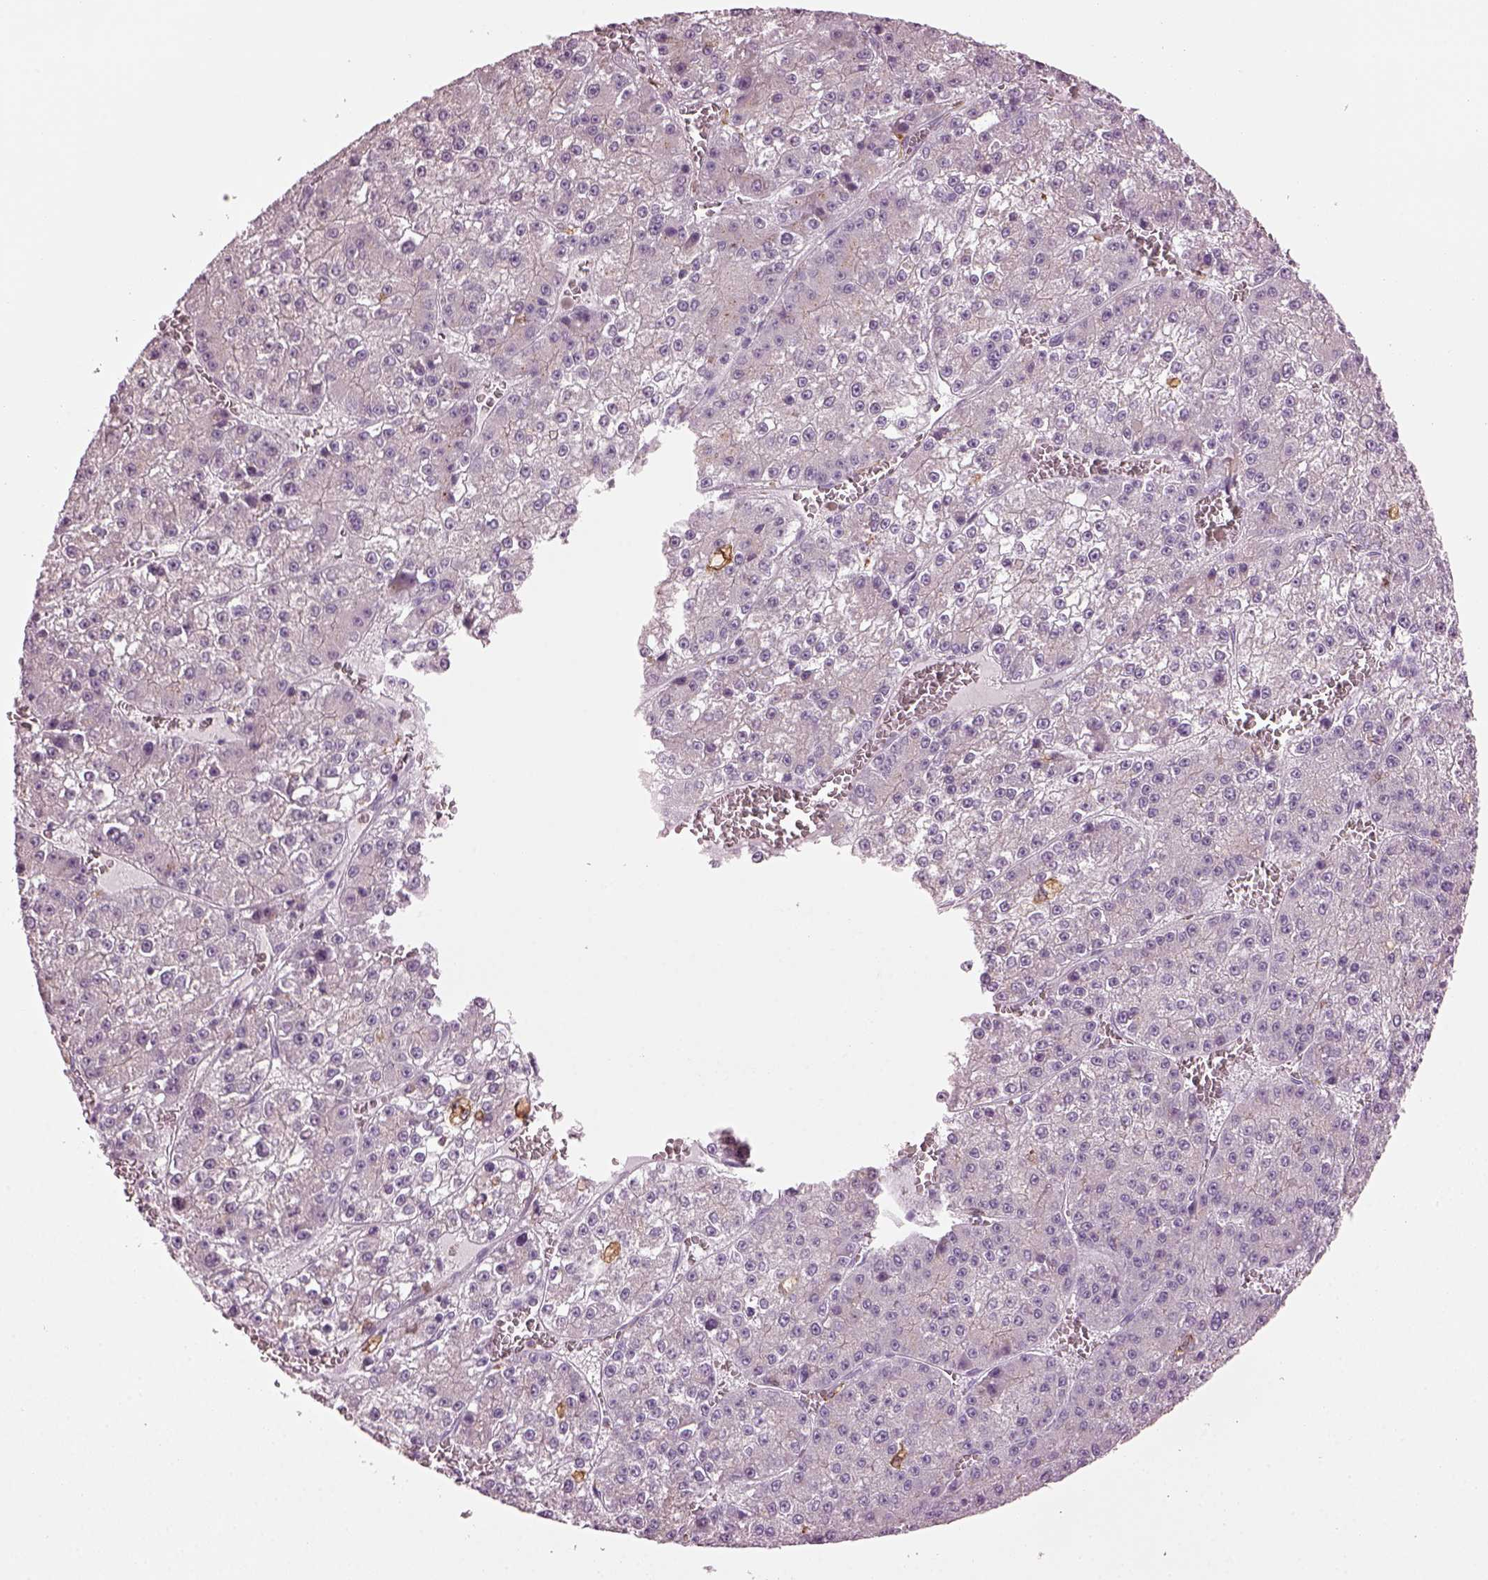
{"staining": {"intensity": "negative", "quantity": "none", "location": "none"}, "tissue": "liver cancer", "cell_type": "Tumor cells", "image_type": "cancer", "snomed": [{"axis": "morphology", "description": "Carcinoma, Hepatocellular, NOS"}, {"axis": "topography", "description": "Liver"}], "caption": "High power microscopy micrograph of an IHC micrograph of liver hepatocellular carcinoma, revealing no significant positivity in tumor cells. Nuclei are stained in blue.", "gene": "TMEM231", "patient": {"sex": "female", "age": 73}}